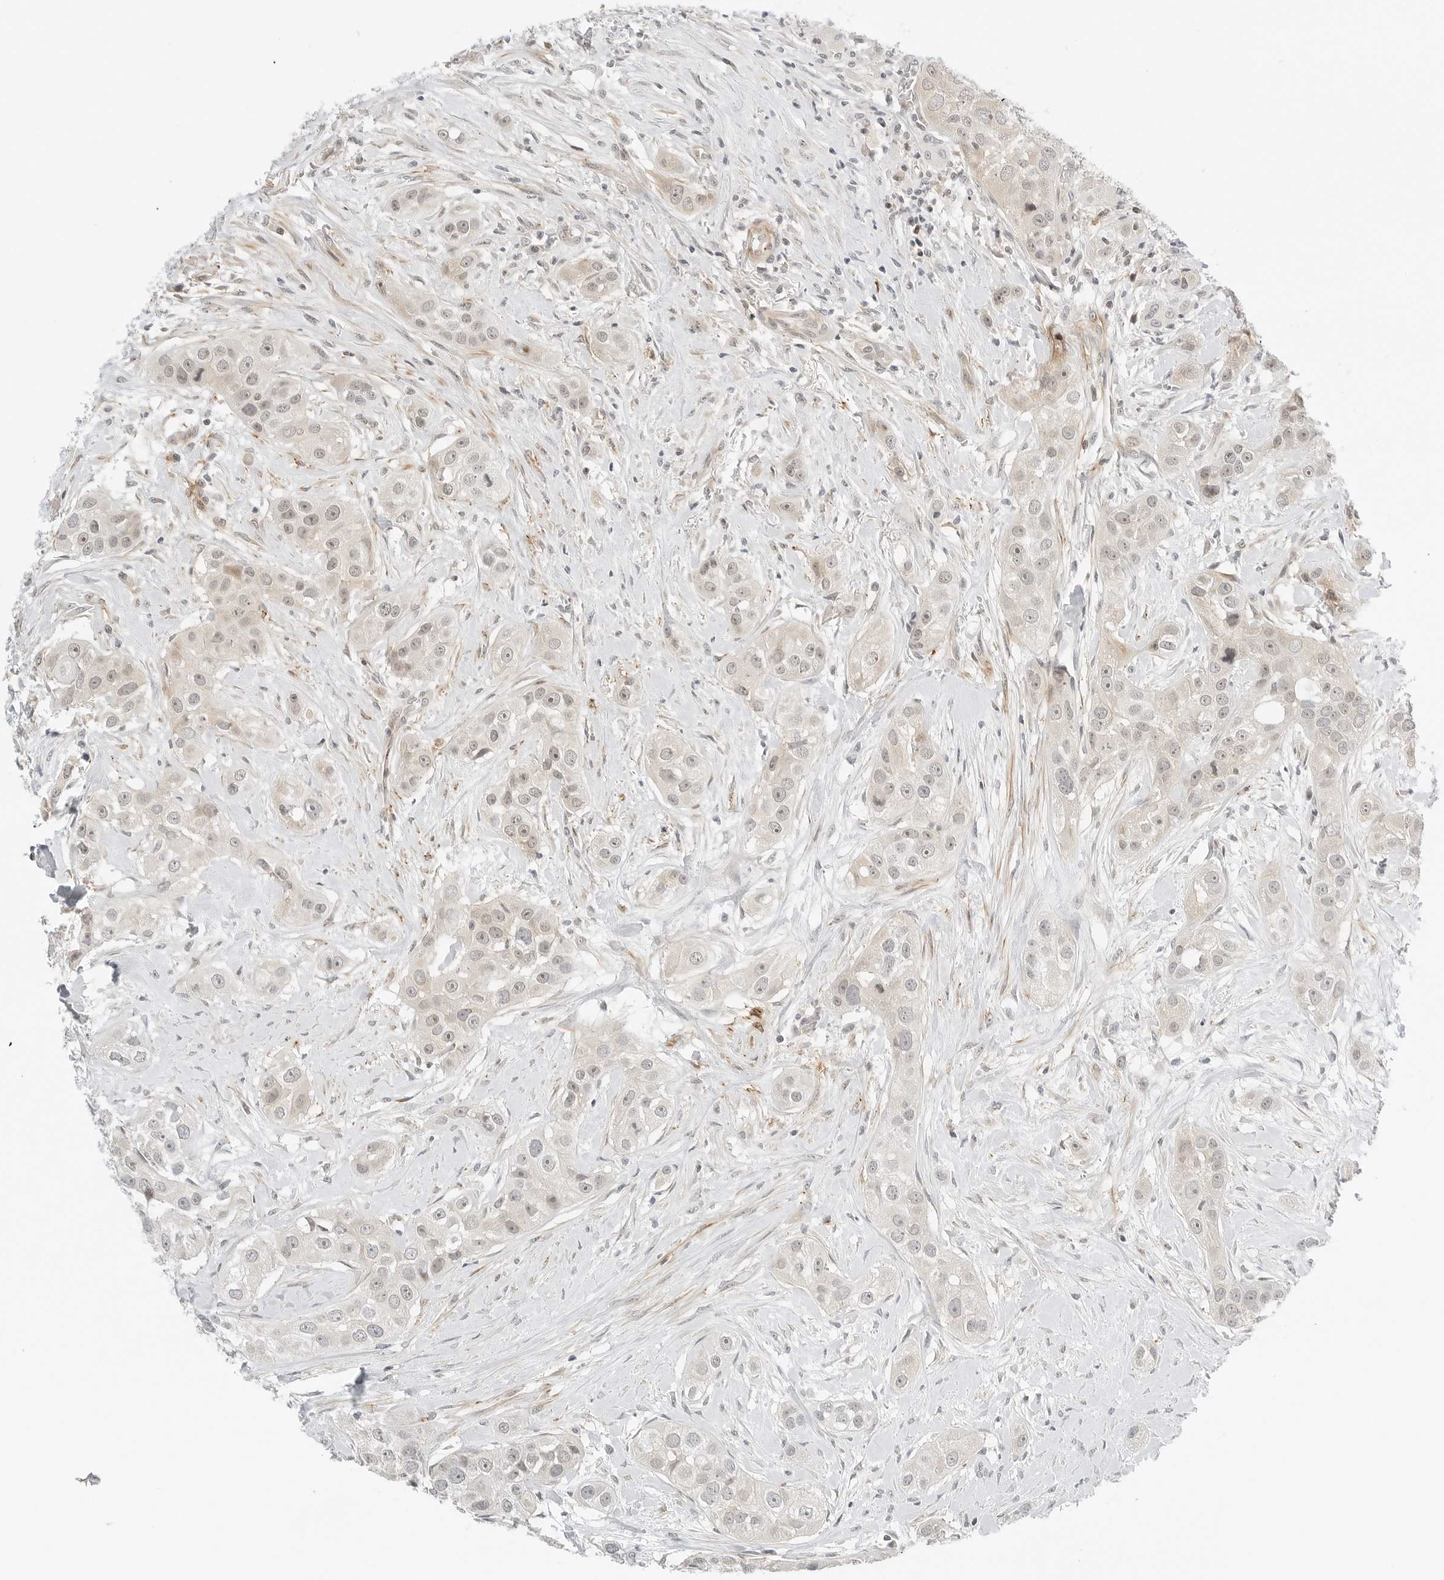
{"staining": {"intensity": "weak", "quantity": "25%-75%", "location": "nuclear"}, "tissue": "head and neck cancer", "cell_type": "Tumor cells", "image_type": "cancer", "snomed": [{"axis": "morphology", "description": "Normal tissue, NOS"}, {"axis": "morphology", "description": "Squamous cell carcinoma, NOS"}, {"axis": "topography", "description": "Skeletal muscle"}, {"axis": "topography", "description": "Head-Neck"}], "caption": "A histopathology image of human head and neck cancer (squamous cell carcinoma) stained for a protein reveals weak nuclear brown staining in tumor cells.", "gene": "NEO1", "patient": {"sex": "male", "age": 51}}